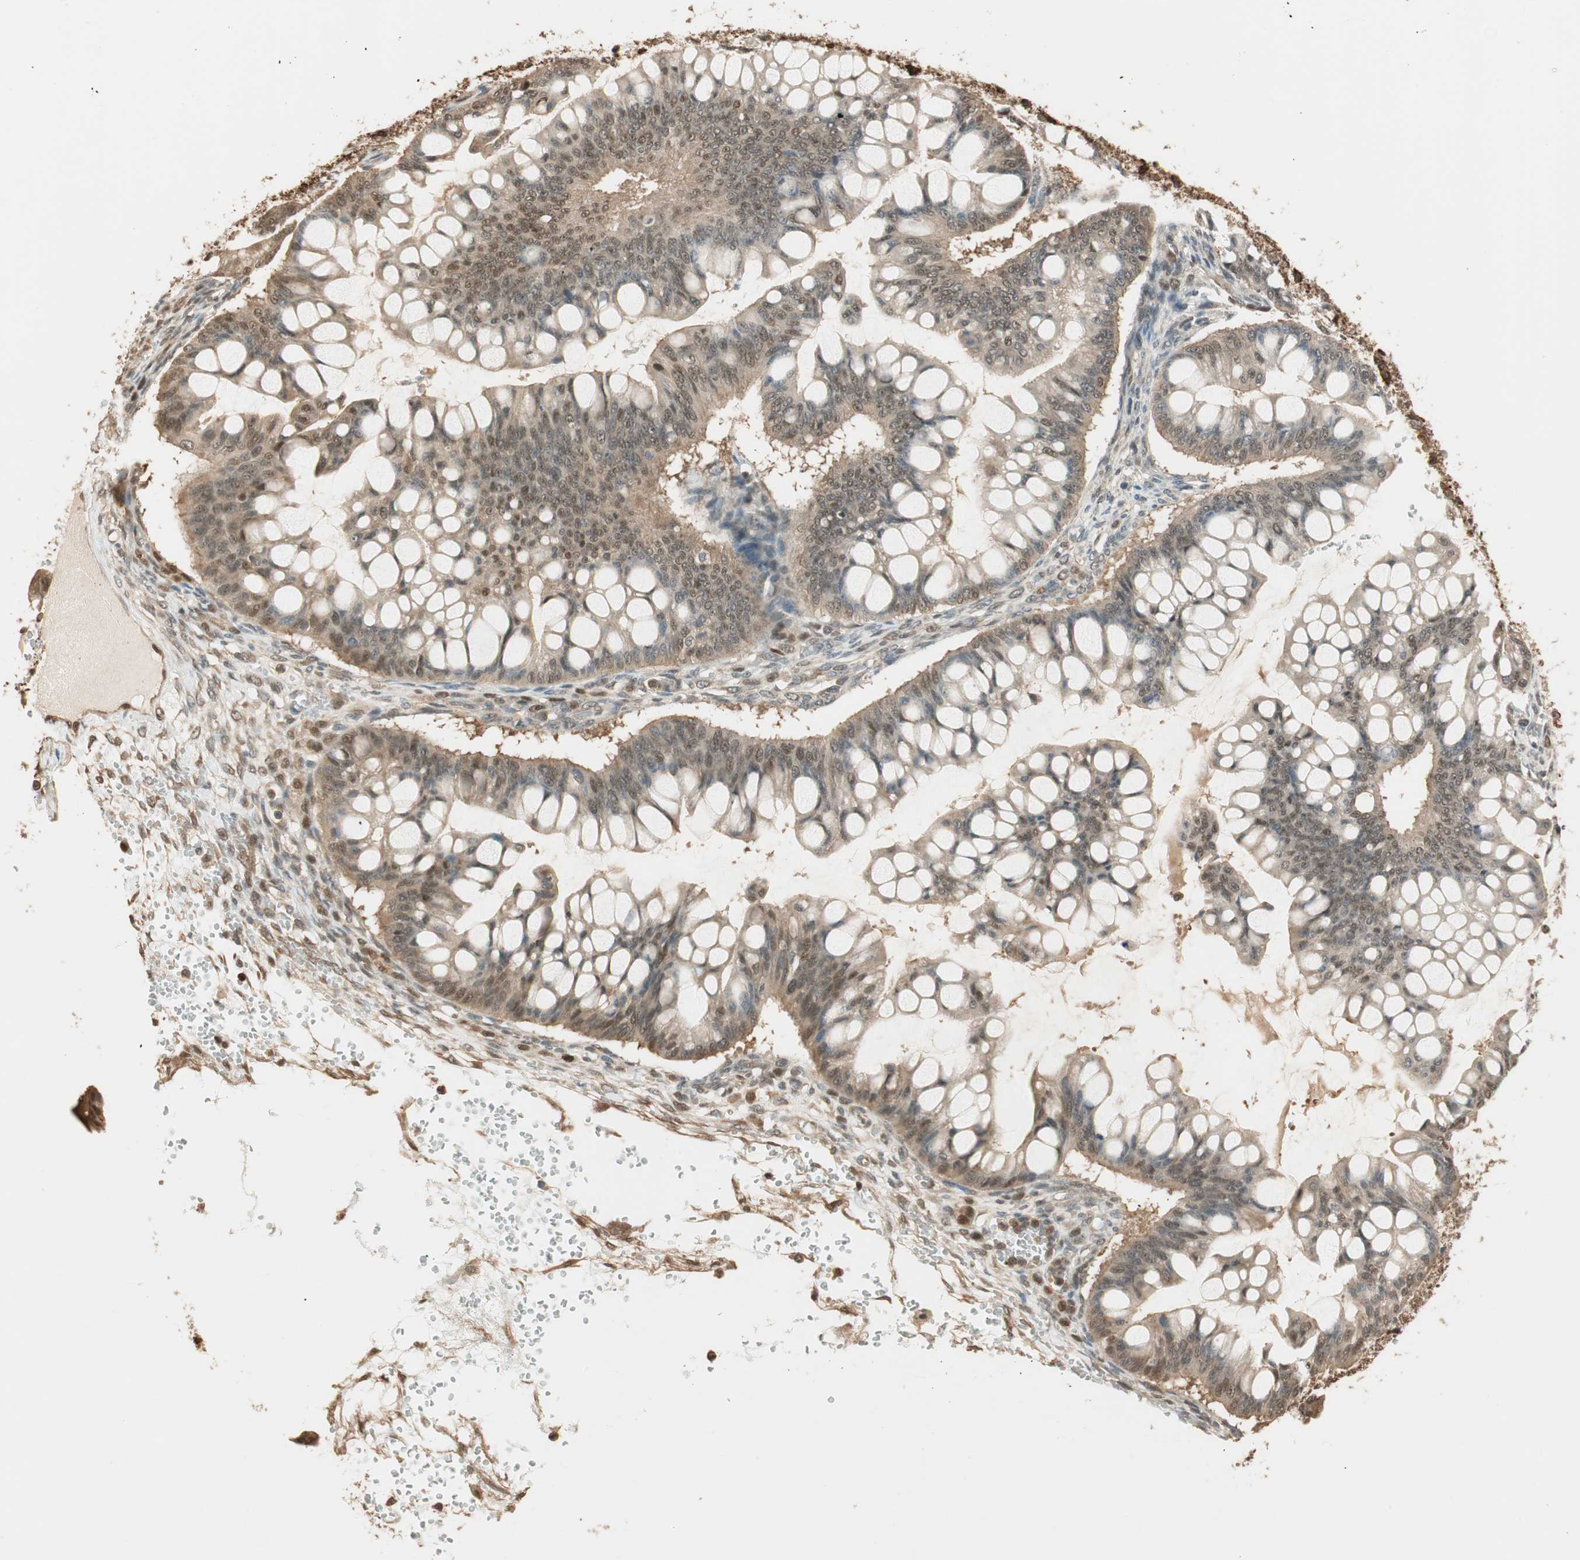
{"staining": {"intensity": "moderate", "quantity": ">75%", "location": "cytoplasmic/membranous,nuclear"}, "tissue": "ovarian cancer", "cell_type": "Tumor cells", "image_type": "cancer", "snomed": [{"axis": "morphology", "description": "Cystadenocarcinoma, mucinous, NOS"}, {"axis": "topography", "description": "Ovary"}], "caption": "Protein expression analysis of ovarian mucinous cystadenocarcinoma demonstrates moderate cytoplasmic/membranous and nuclear expression in about >75% of tumor cells.", "gene": "ZNF443", "patient": {"sex": "female", "age": 73}}